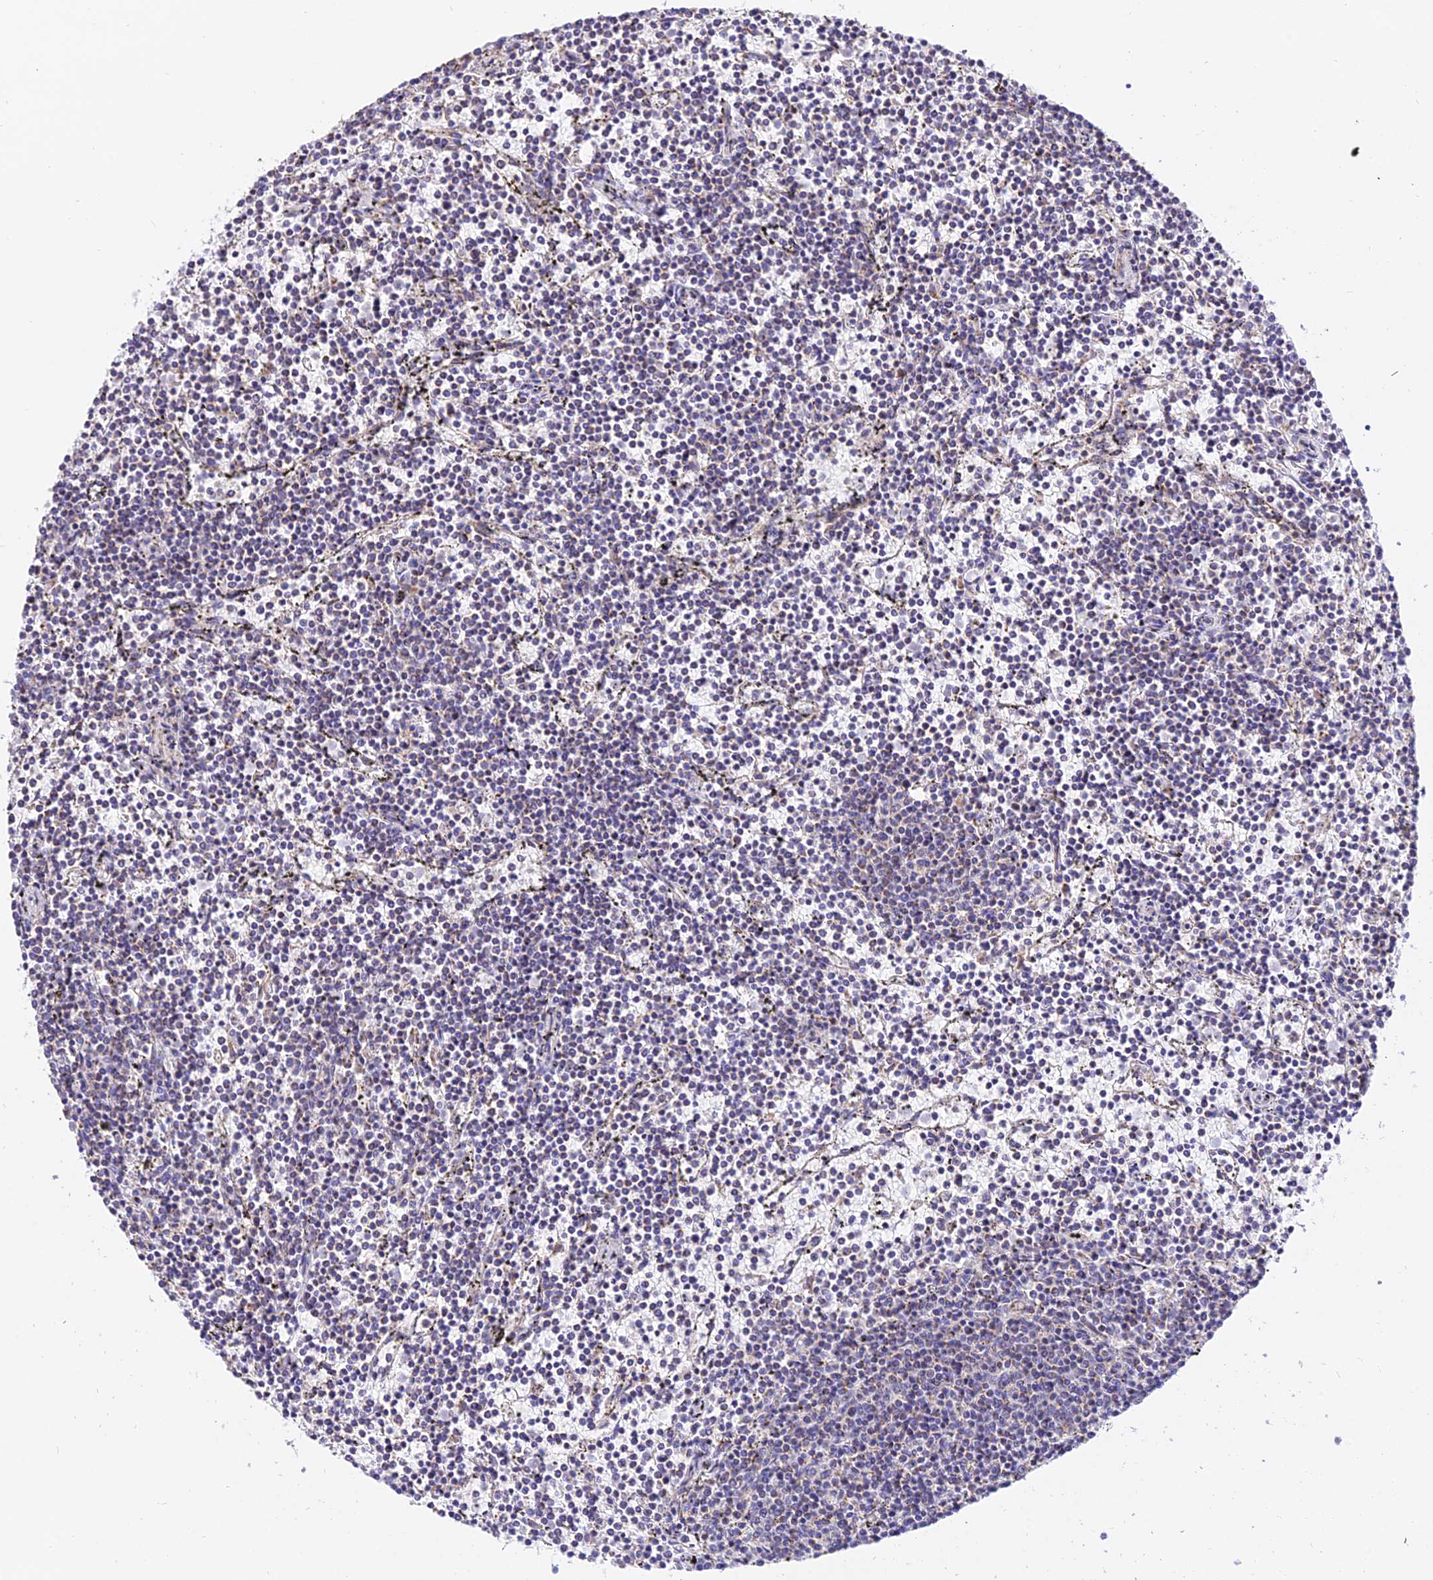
{"staining": {"intensity": "negative", "quantity": "none", "location": "none"}, "tissue": "lymphoma", "cell_type": "Tumor cells", "image_type": "cancer", "snomed": [{"axis": "morphology", "description": "Malignant lymphoma, non-Hodgkin's type, Low grade"}, {"axis": "topography", "description": "Spleen"}], "caption": "A histopathology image of low-grade malignant lymphoma, non-Hodgkin's type stained for a protein demonstrates no brown staining in tumor cells.", "gene": "ATP5PB", "patient": {"sex": "female", "age": 50}}